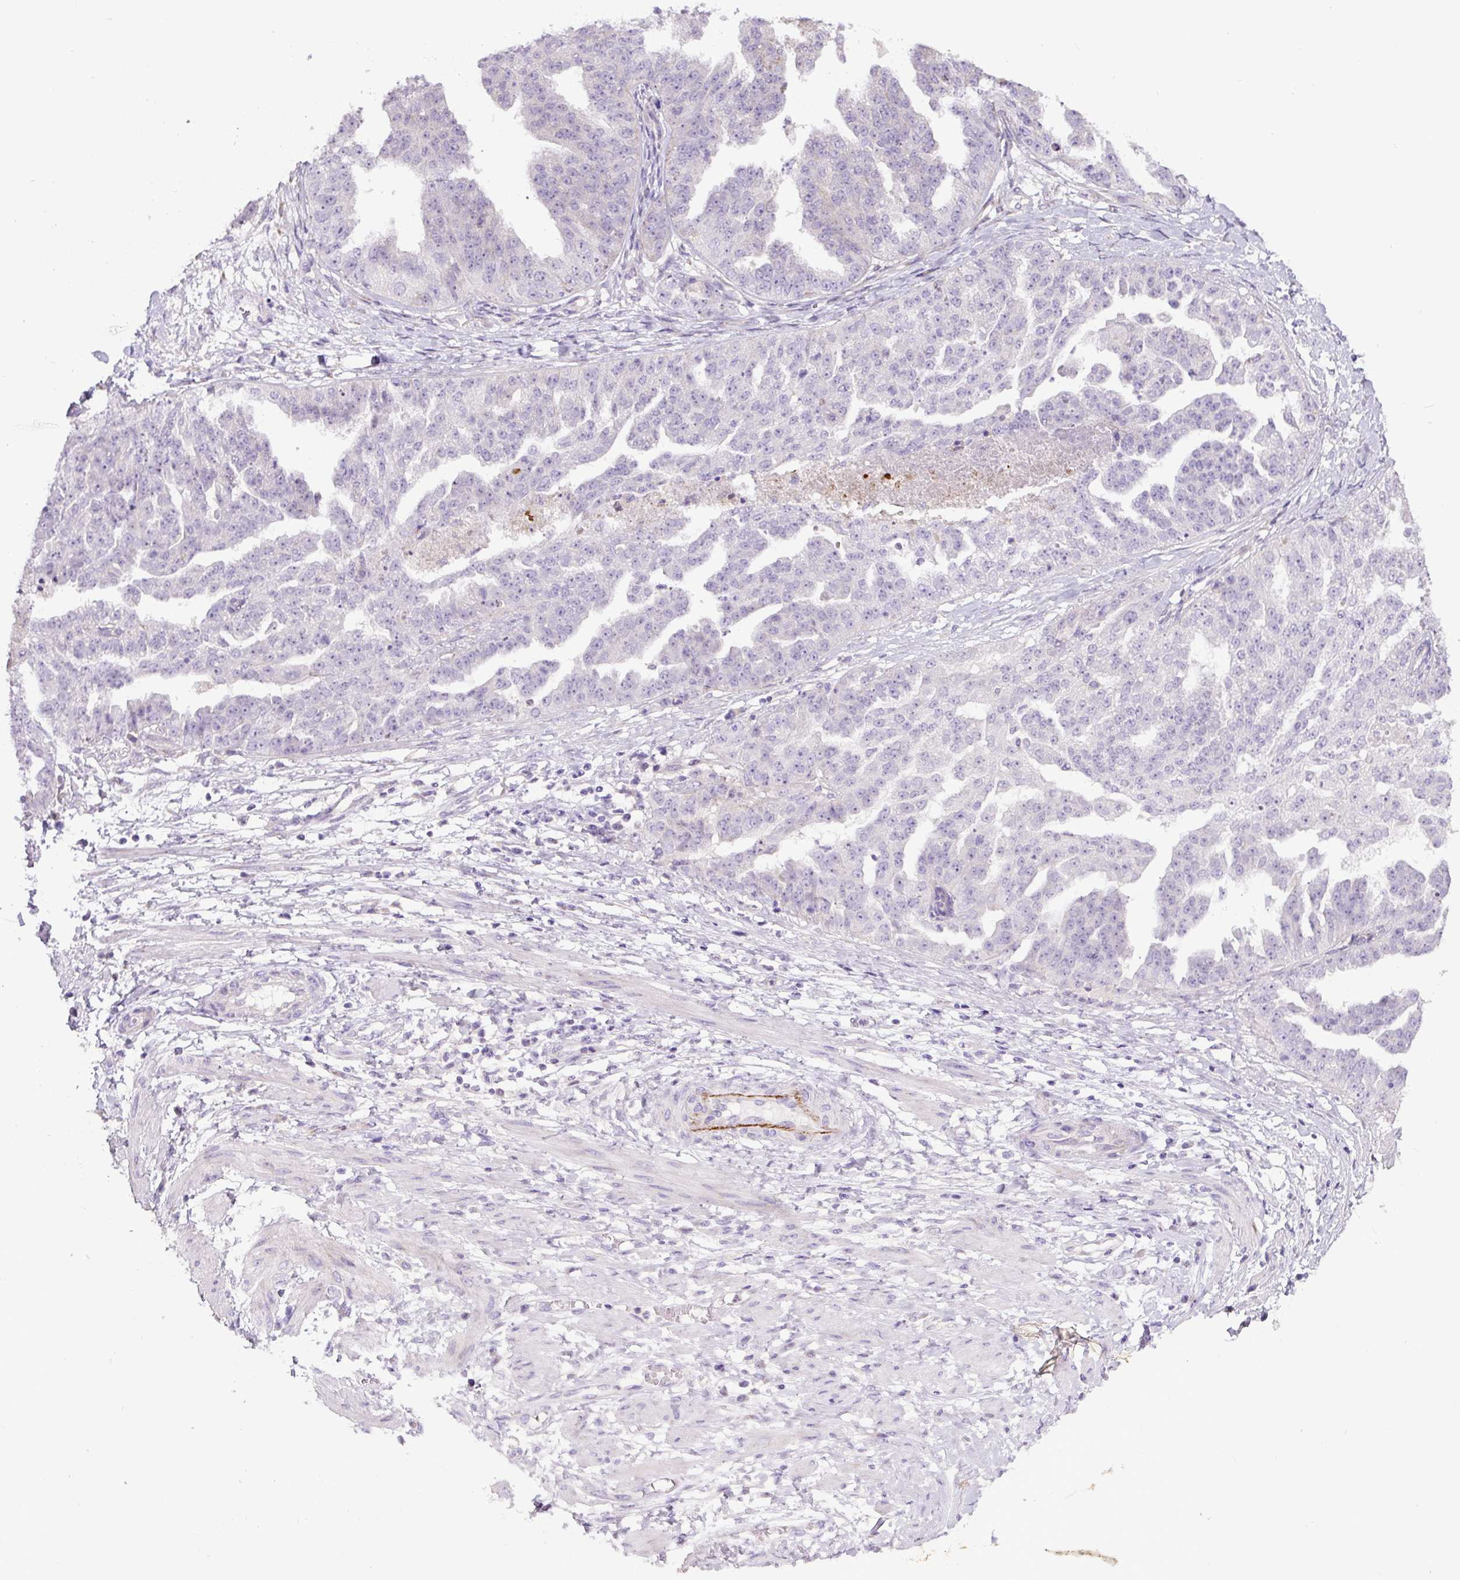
{"staining": {"intensity": "negative", "quantity": "none", "location": "none"}, "tissue": "ovarian cancer", "cell_type": "Tumor cells", "image_type": "cancer", "snomed": [{"axis": "morphology", "description": "Cystadenocarcinoma, serous, NOS"}, {"axis": "topography", "description": "Ovary"}], "caption": "A photomicrograph of human ovarian cancer (serous cystadenocarcinoma) is negative for staining in tumor cells.", "gene": "HPS4", "patient": {"sex": "female", "age": 58}}